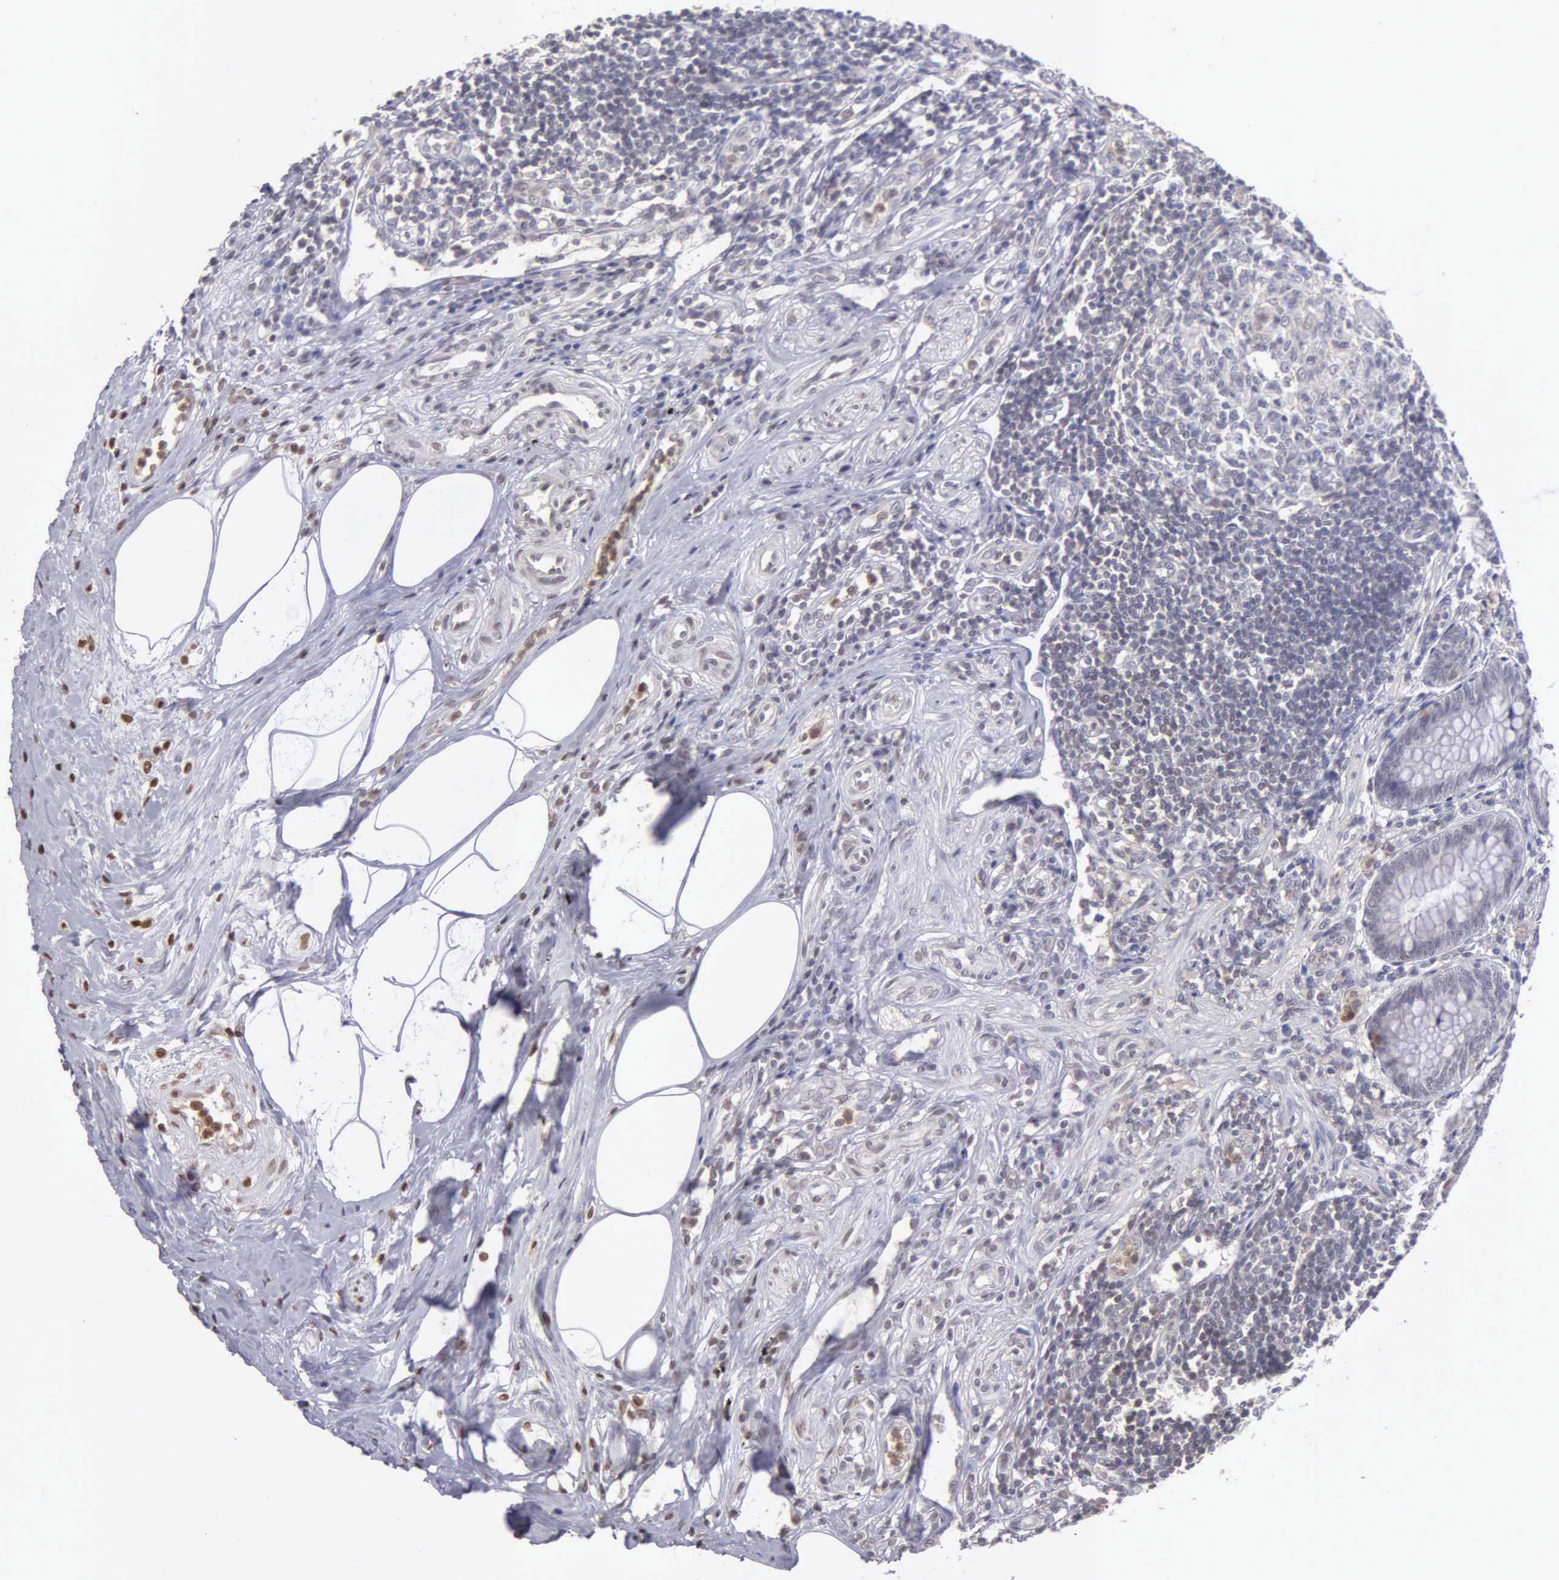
{"staining": {"intensity": "negative", "quantity": "none", "location": "none"}, "tissue": "appendix", "cell_type": "Glandular cells", "image_type": "normal", "snomed": [{"axis": "morphology", "description": "Normal tissue, NOS"}, {"axis": "topography", "description": "Appendix"}], "caption": "Immunohistochemistry of normal appendix demonstrates no positivity in glandular cells.", "gene": "BRD1", "patient": {"sex": "female", "age": 34}}